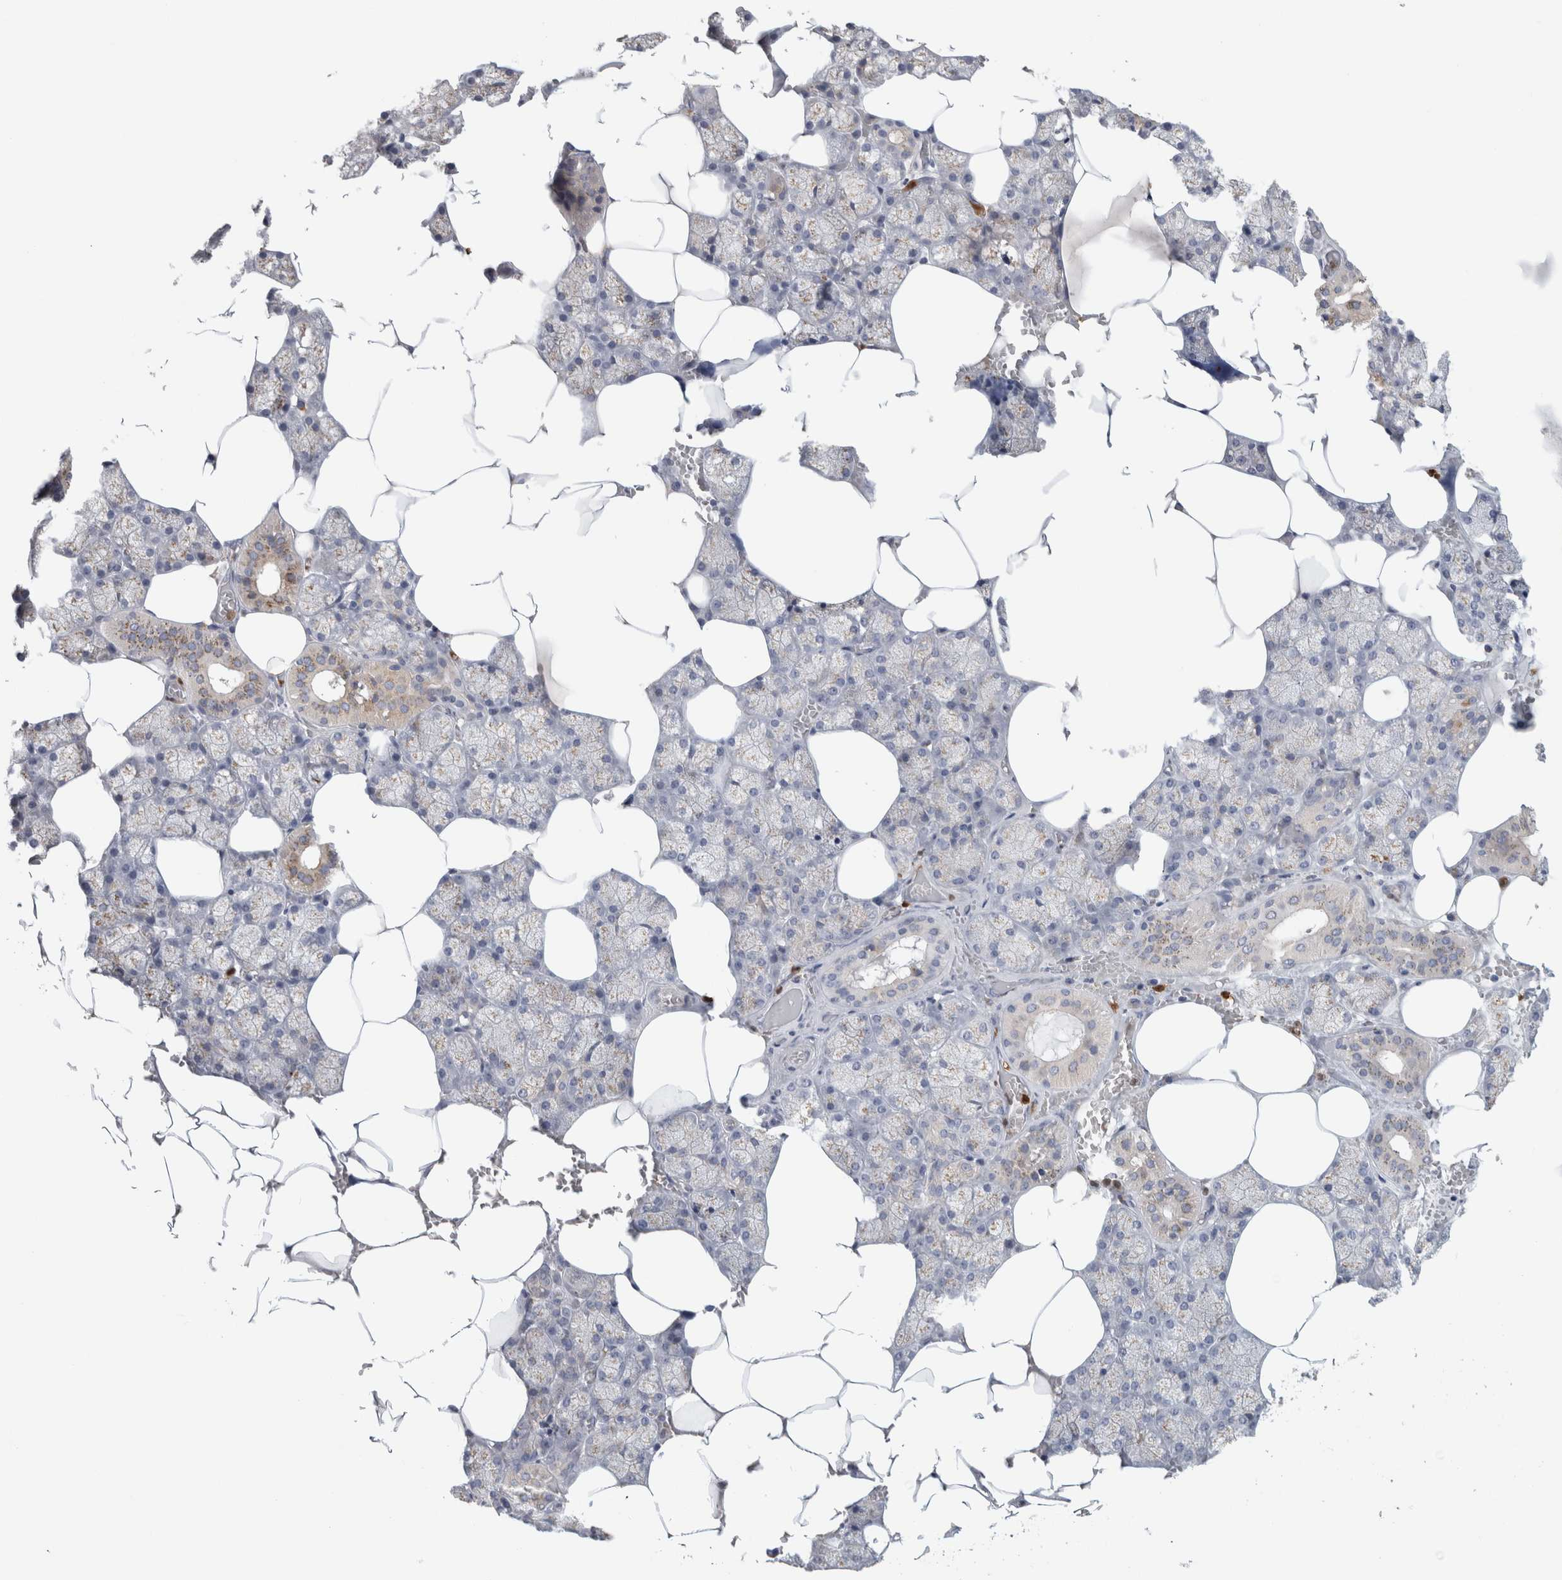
{"staining": {"intensity": "weak", "quantity": "25%-75%", "location": "cytoplasmic/membranous"}, "tissue": "salivary gland", "cell_type": "Glandular cells", "image_type": "normal", "snomed": [{"axis": "morphology", "description": "Normal tissue, NOS"}, {"axis": "topography", "description": "Salivary gland"}], "caption": "A micrograph of human salivary gland stained for a protein exhibits weak cytoplasmic/membranous brown staining in glandular cells.", "gene": "P4HA1", "patient": {"sex": "male", "age": 62}}